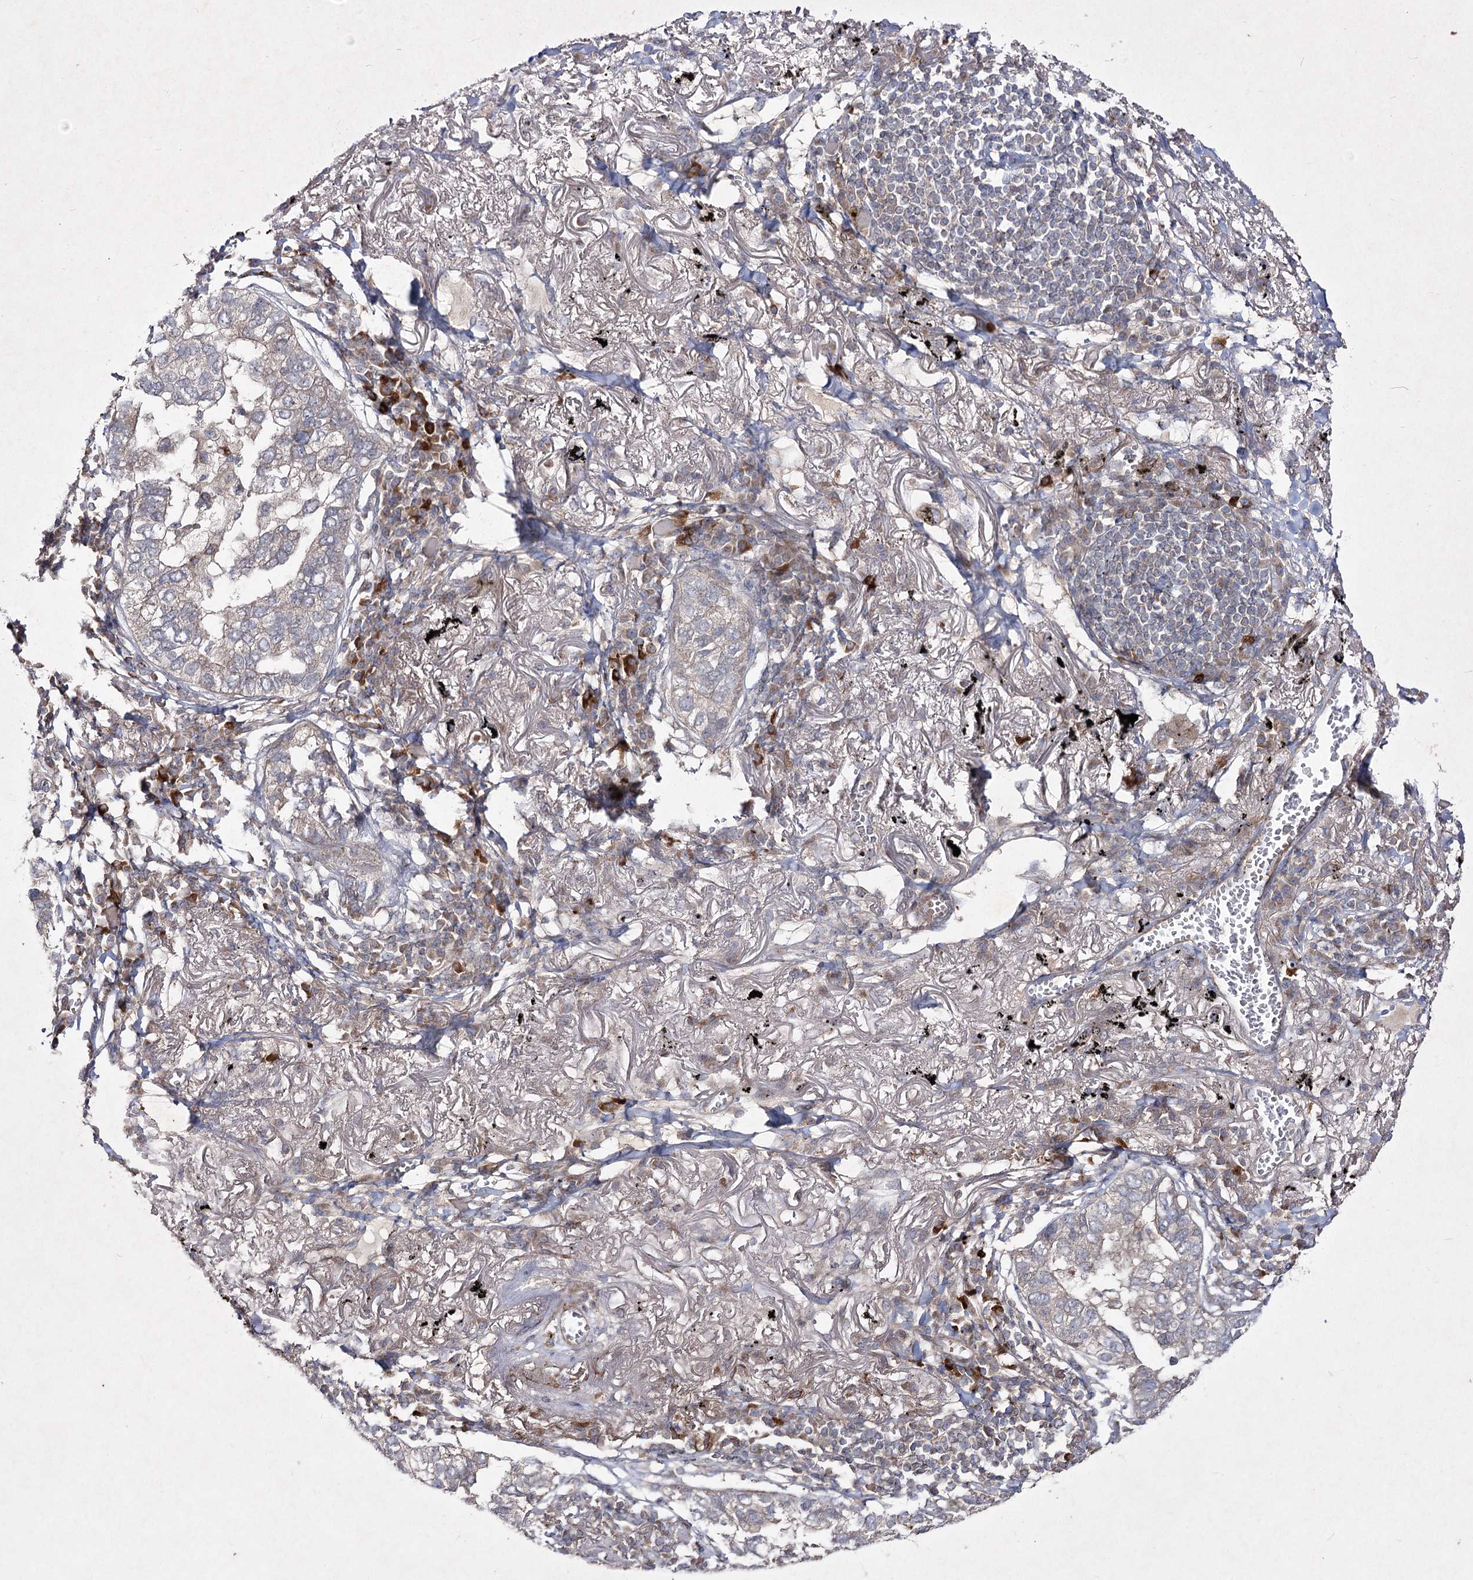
{"staining": {"intensity": "negative", "quantity": "none", "location": "none"}, "tissue": "lung cancer", "cell_type": "Tumor cells", "image_type": "cancer", "snomed": [{"axis": "morphology", "description": "Adenocarcinoma, NOS"}, {"axis": "topography", "description": "Lung"}], "caption": "IHC photomicrograph of neoplastic tissue: human lung cancer (adenocarcinoma) stained with DAB reveals no significant protein expression in tumor cells. Nuclei are stained in blue.", "gene": "CIB2", "patient": {"sex": "male", "age": 65}}